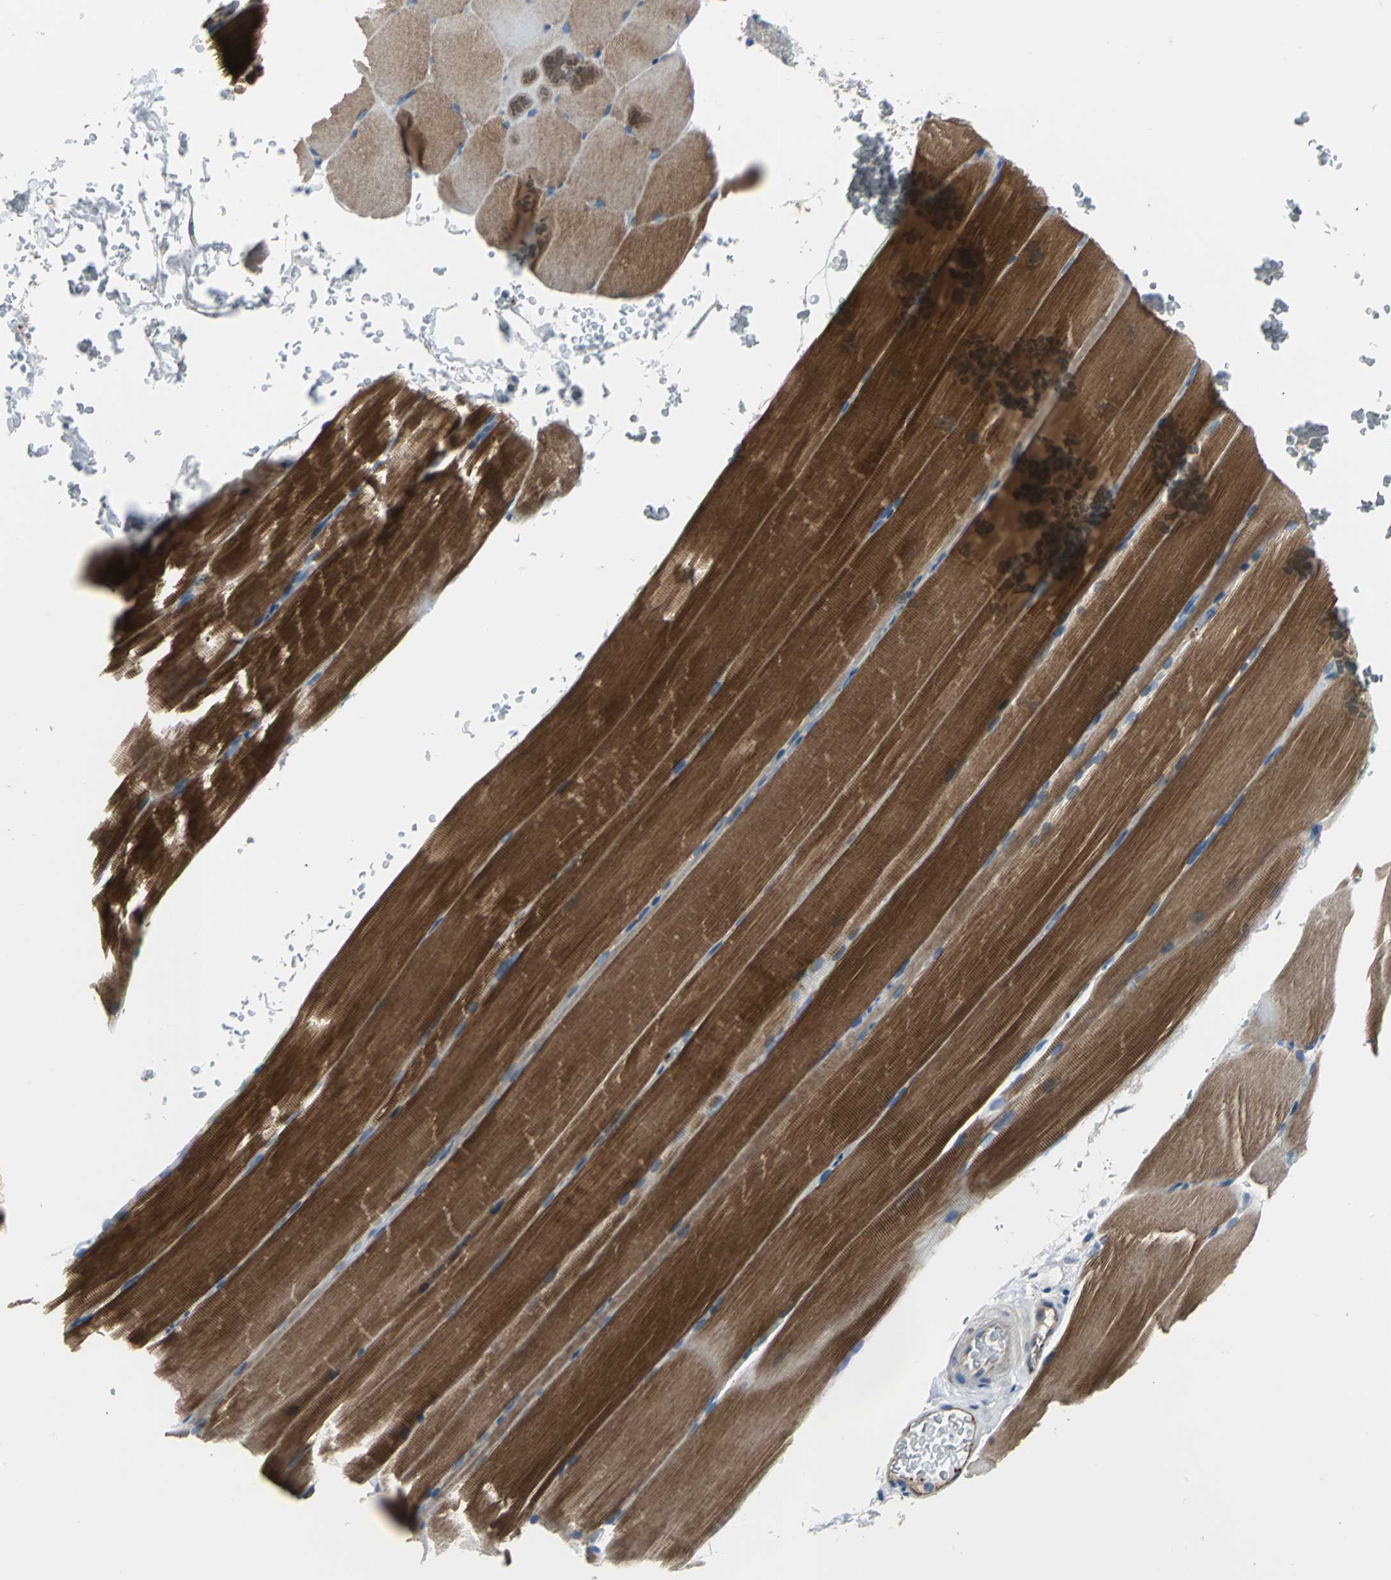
{"staining": {"intensity": "strong", "quantity": ">75%", "location": "cytoplasmic/membranous"}, "tissue": "skeletal muscle", "cell_type": "Myocytes", "image_type": "normal", "snomed": [{"axis": "morphology", "description": "Normal tissue, NOS"}, {"axis": "topography", "description": "Skeletal muscle"}, {"axis": "topography", "description": "Parathyroid gland"}], "caption": "A brown stain shows strong cytoplasmic/membranous staining of a protein in myocytes of unremarkable human skeletal muscle.", "gene": "SELP", "patient": {"sex": "female", "age": 37}}